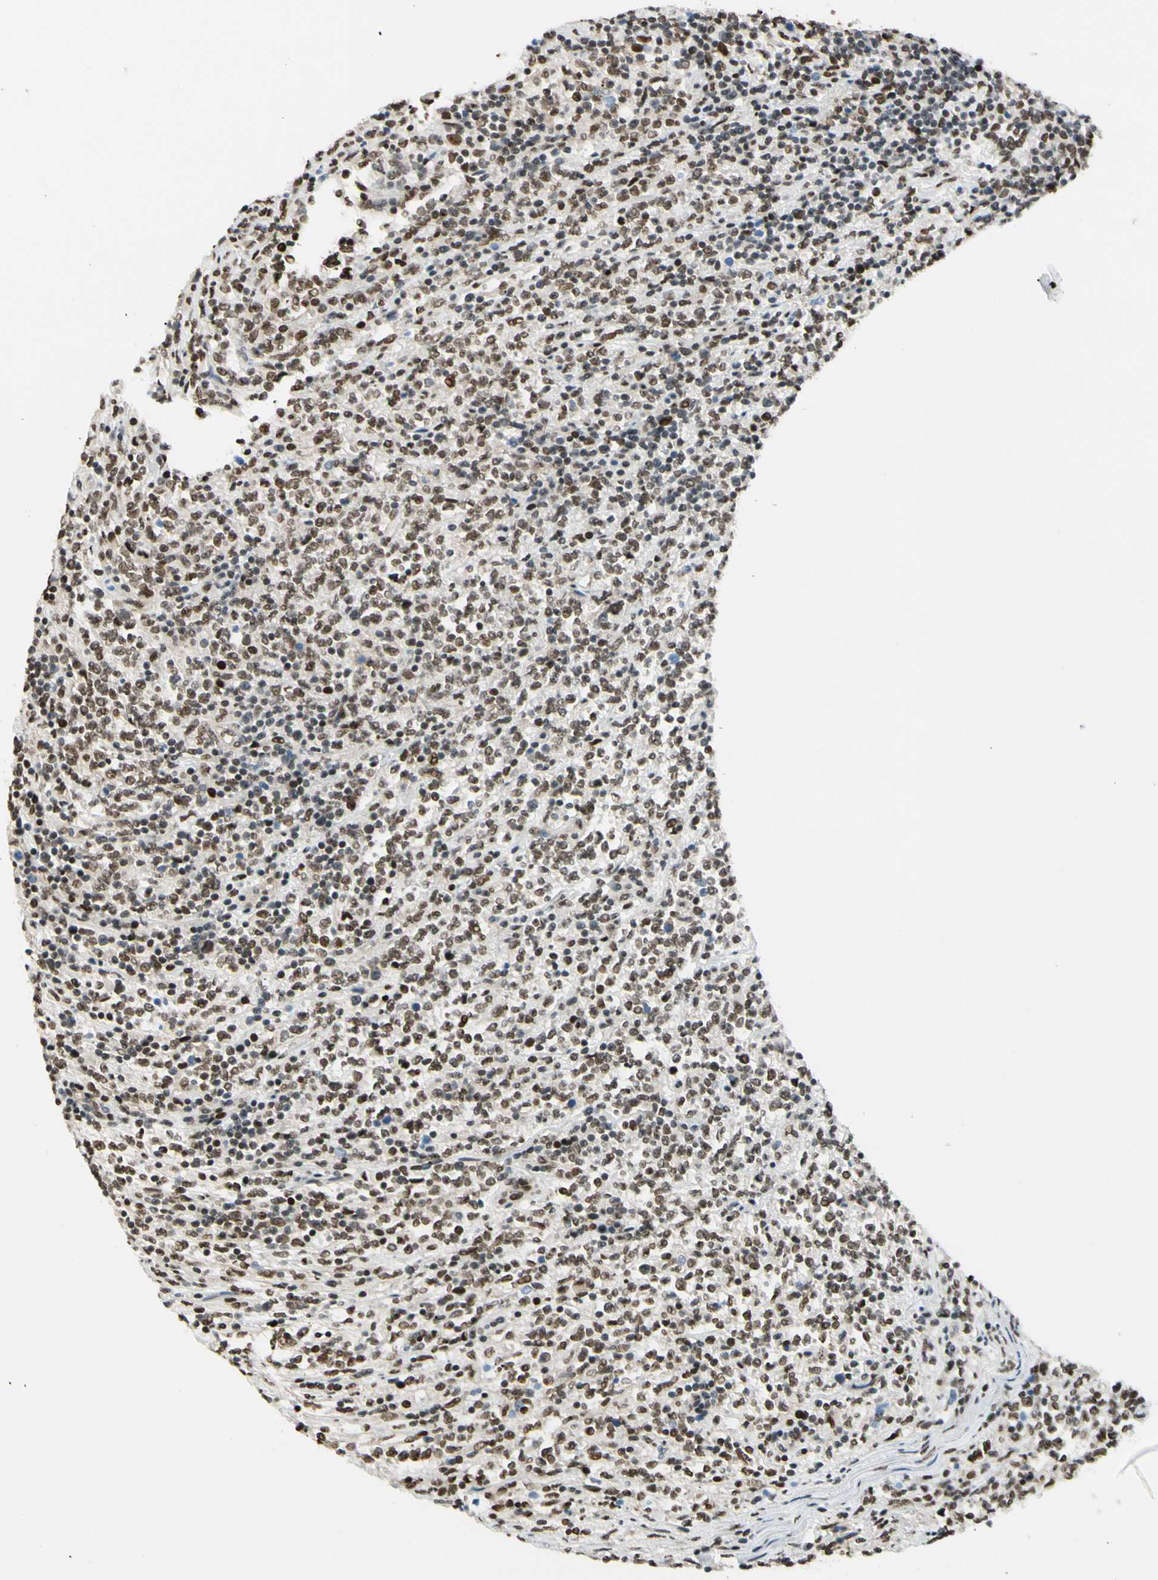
{"staining": {"intensity": "moderate", "quantity": ">75%", "location": "nuclear"}, "tissue": "lymphoma", "cell_type": "Tumor cells", "image_type": "cancer", "snomed": [{"axis": "morphology", "description": "Malignant lymphoma, non-Hodgkin's type, High grade"}, {"axis": "topography", "description": "Soft tissue"}], "caption": "A micrograph of high-grade malignant lymphoma, non-Hodgkin's type stained for a protein demonstrates moderate nuclear brown staining in tumor cells. The protein is stained brown, and the nuclei are stained in blue (DAB IHC with brightfield microscopy, high magnification).", "gene": "SUFU", "patient": {"sex": "male", "age": 18}}